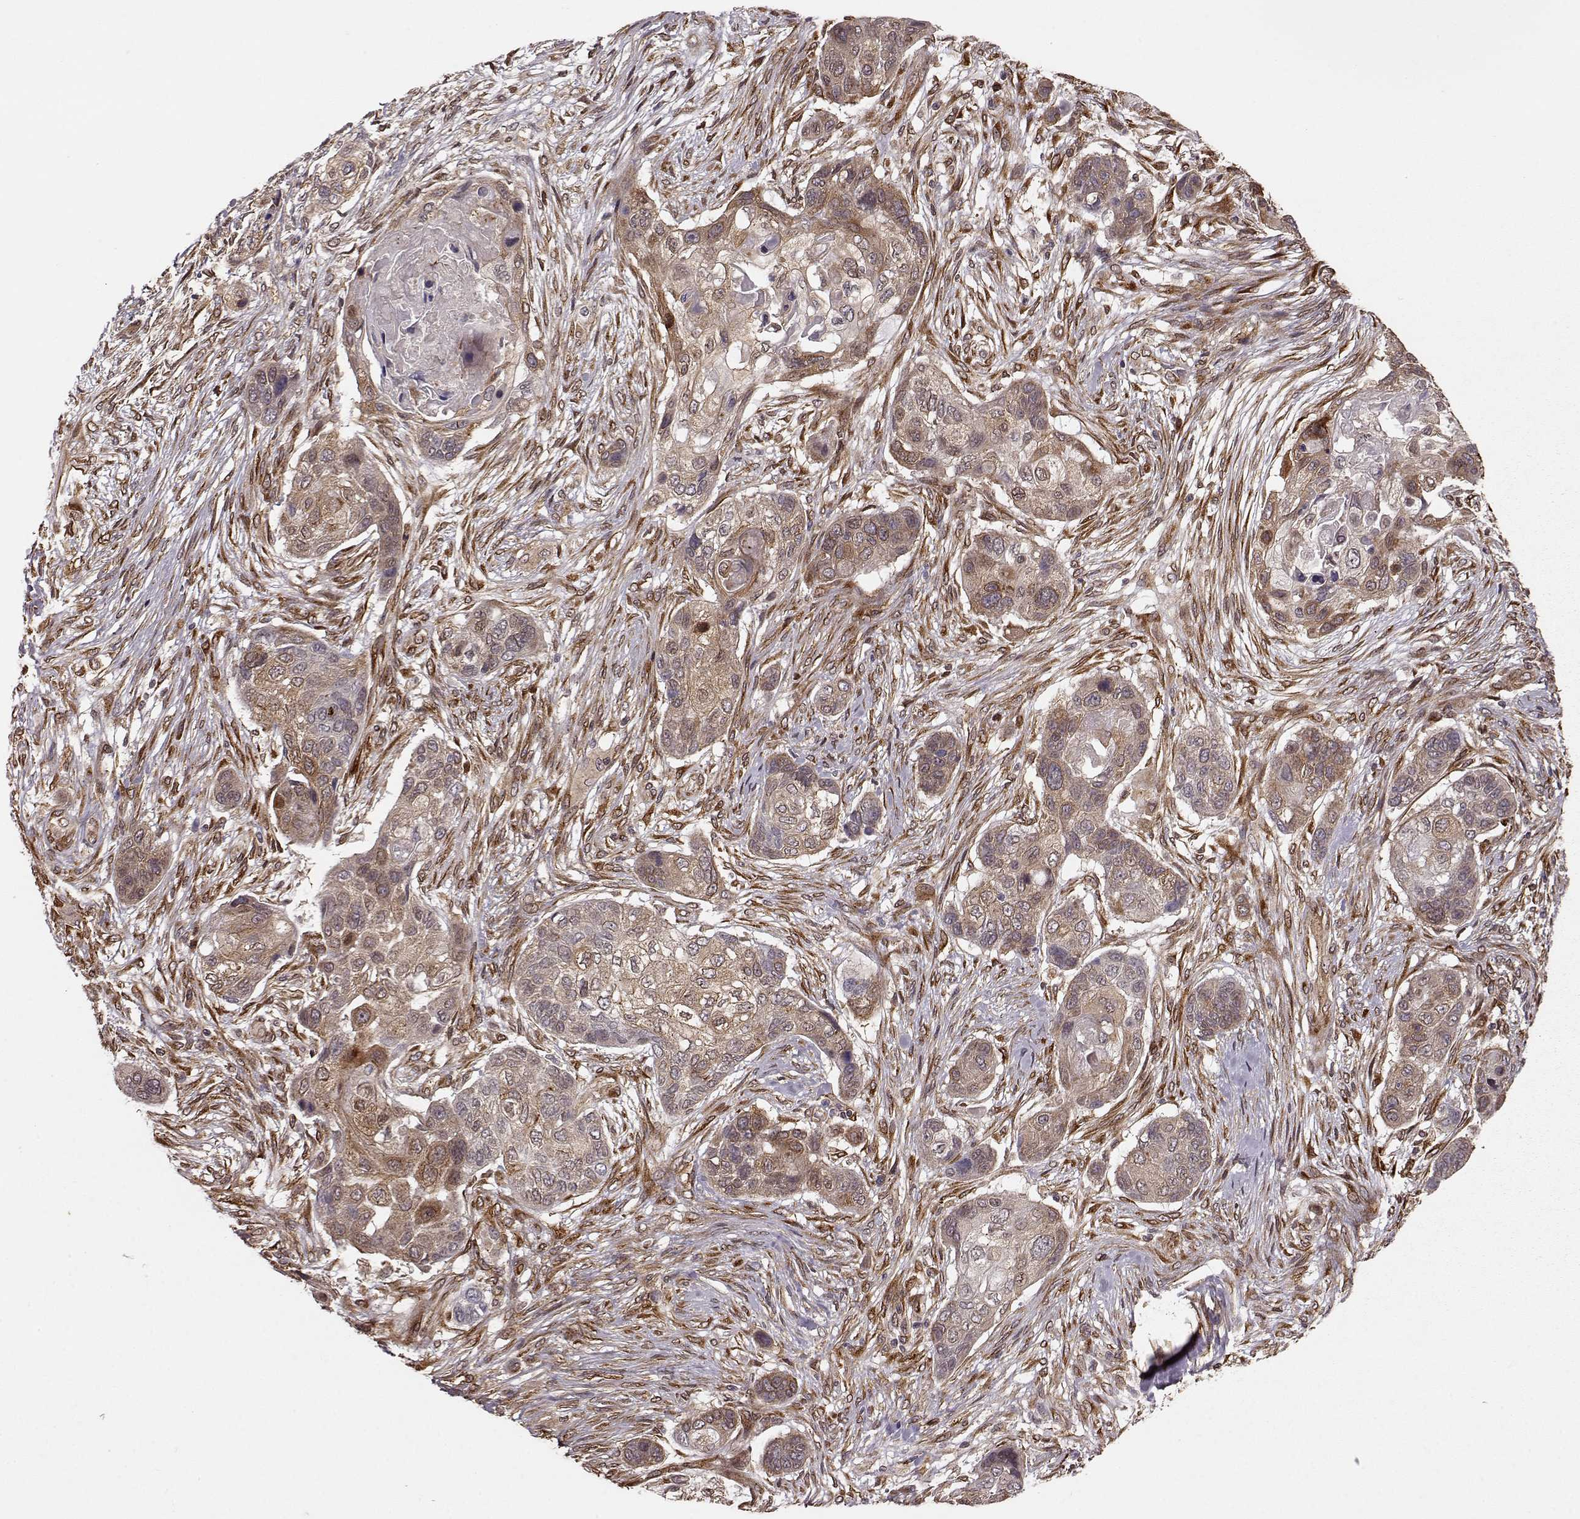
{"staining": {"intensity": "weak", "quantity": ">75%", "location": "cytoplasmic/membranous"}, "tissue": "lung cancer", "cell_type": "Tumor cells", "image_type": "cancer", "snomed": [{"axis": "morphology", "description": "Squamous cell carcinoma, NOS"}, {"axis": "topography", "description": "Lung"}], "caption": "Brown immunohistochemical staining in lung cancer (squamous cell carcinoma) reveals weak cytoplasmic/membranous positivity in approximately >75% of tumor cells. (IHC, brightfield microscopy, high magnification).", "gene": "YIPF5", "patient": {"sex": "male", "age": 69}}